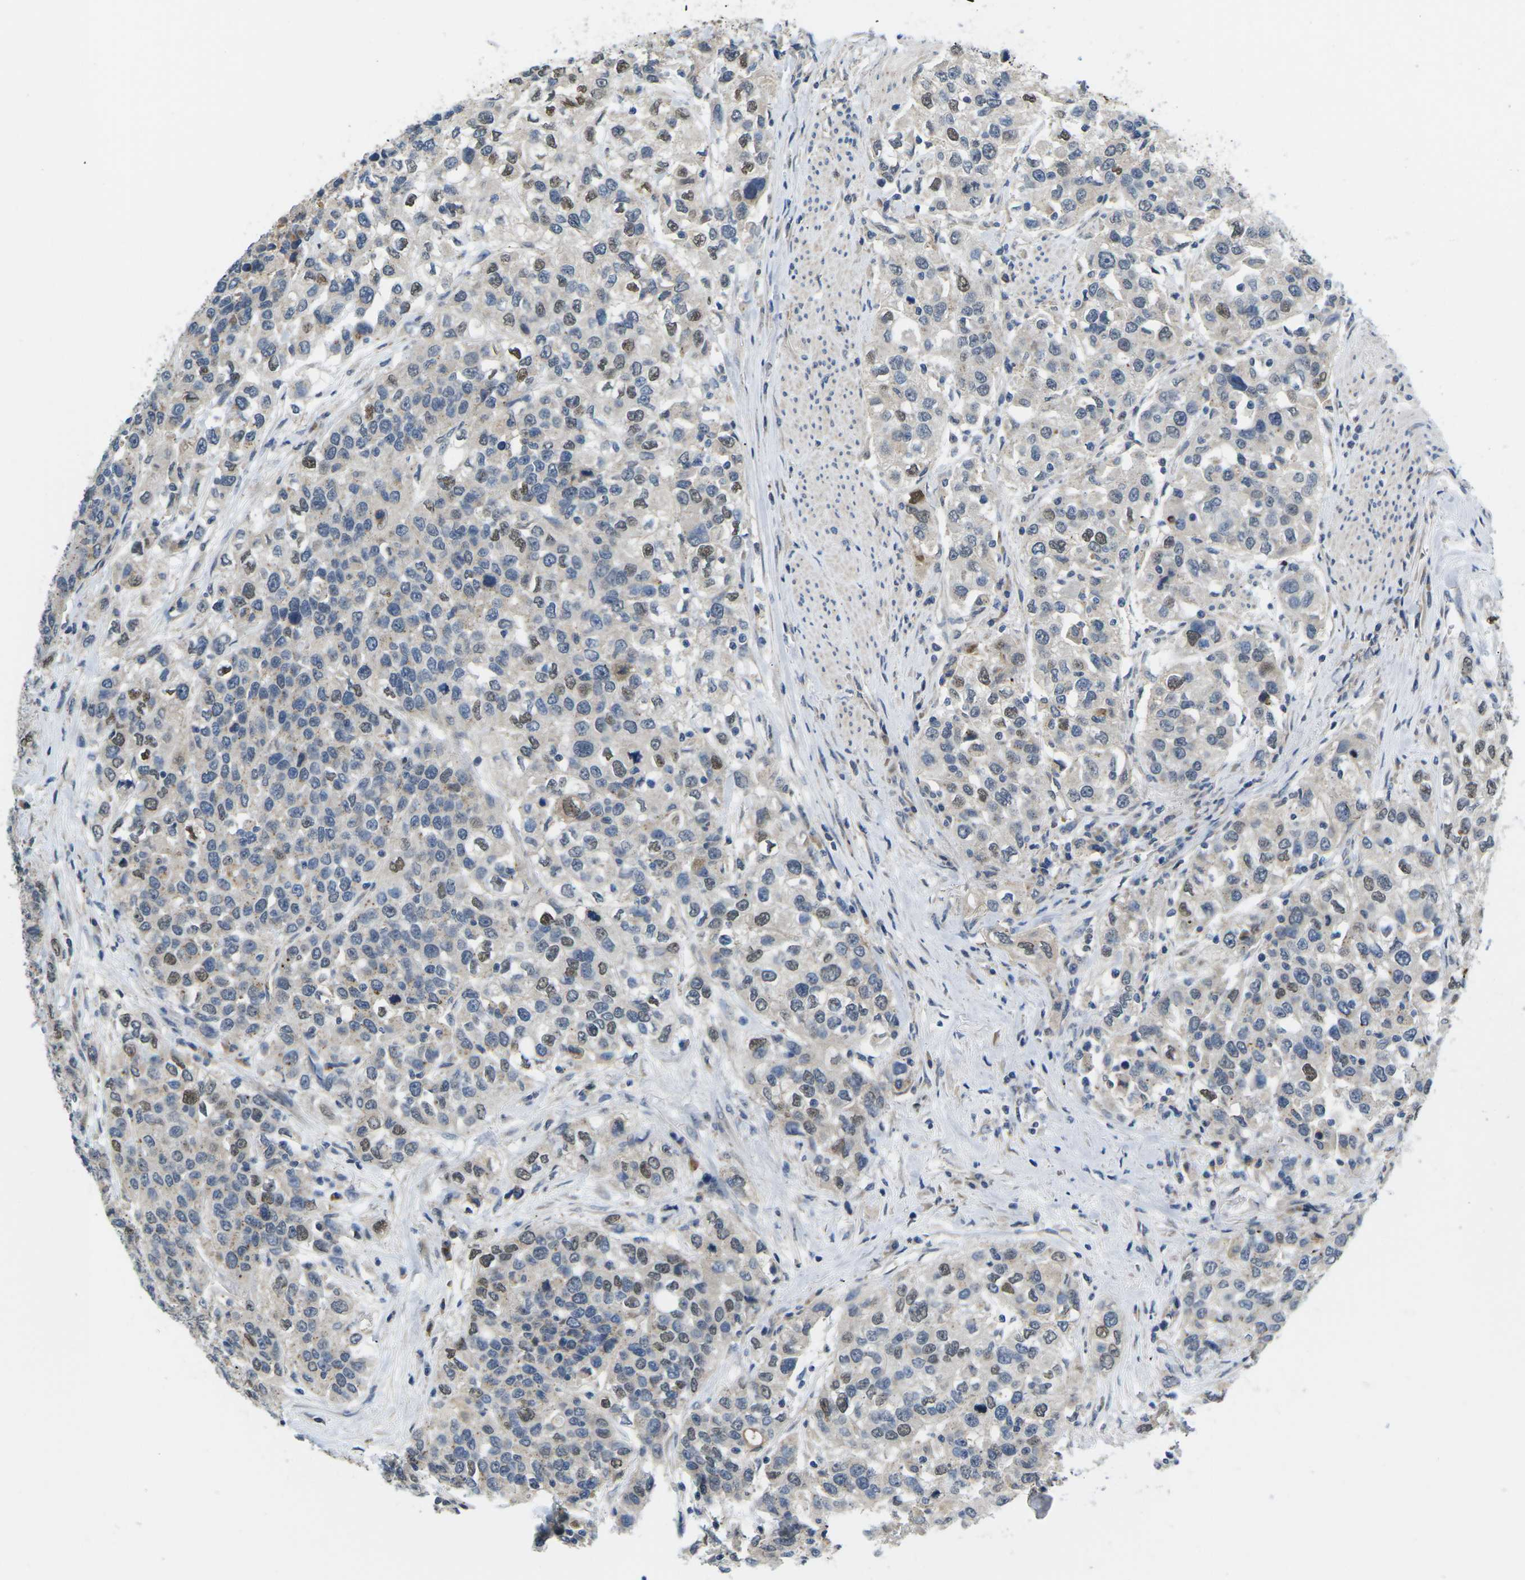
{"staining": {"intensity": "moderate", "quantity": "<25%", "location": "nuclear"}, "tissue": "urothelial cancer", "cell_type": "Tumor cells", "image_type": "cancer", "snomed": [{"axis": "morphology", "description": "Urothelial carcinoma, High grade"}, {"axis": "topography", "description": "Urinary bladder"}], "caption": "A low amount of moderate nuclear expression is present in approximately <25% of tumor cells in urothelial cancer tissue.", "gene": "ERBB4", "patient": {"sex": "female", "age": 80}}